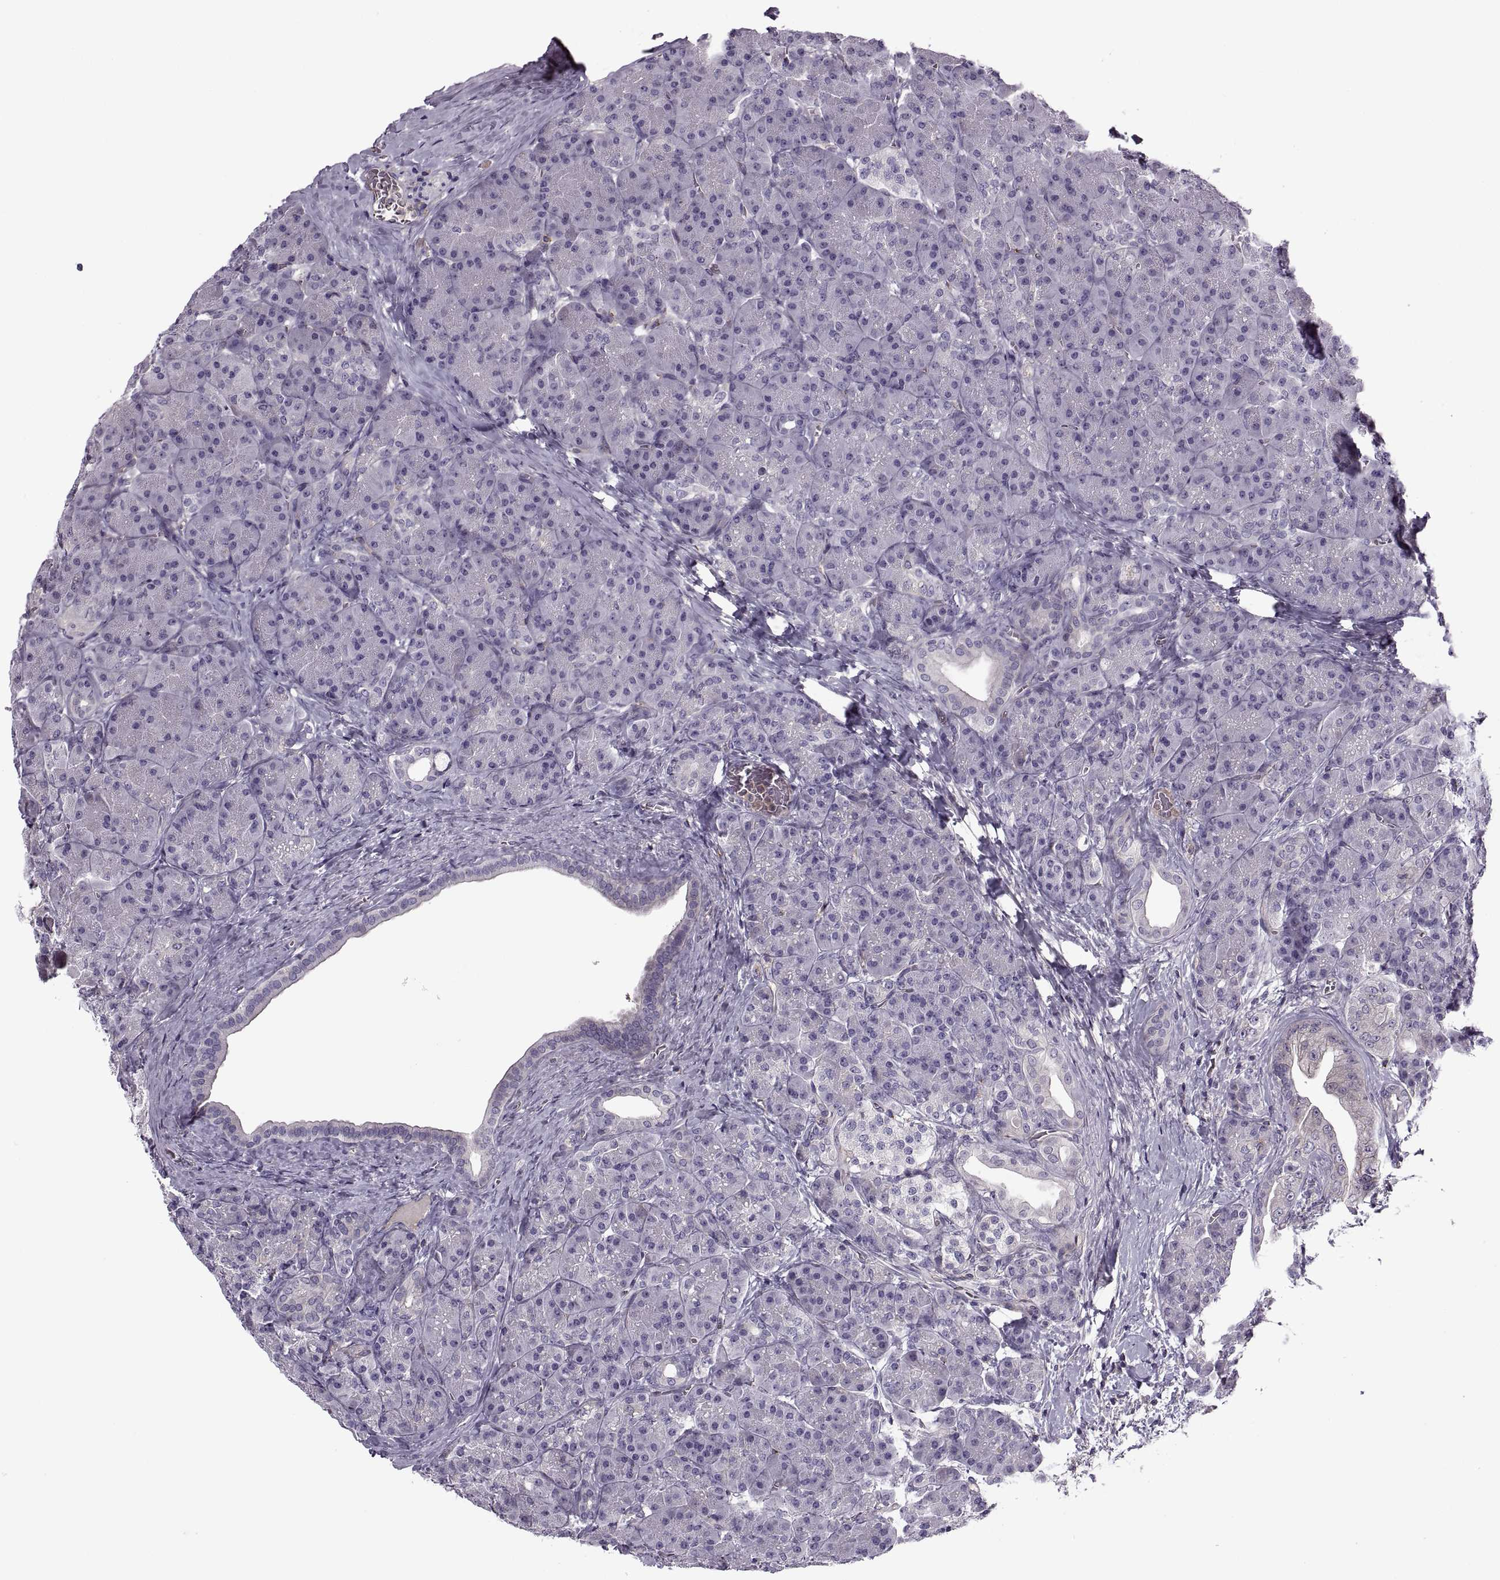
{"staining": {"intensity": "negative", "quantity": "none", "location": "none"}, "tissue": "pancreas", "cell_type": "Exocrine glandular cells", "image_type": "normal", "snomed": [{"axis": "morphology", "description": "Normal tissue, NOS"}, {"axis": "topography", "description": "Pancreas"}], "caption": "Exocrine glandular cells are negative for brown protein staining in normal pancreas. (IHC, brightfield microscopy, high magnification).", "gene": "SLC2A14", "patient": {"sex": "male", "age": 57}}